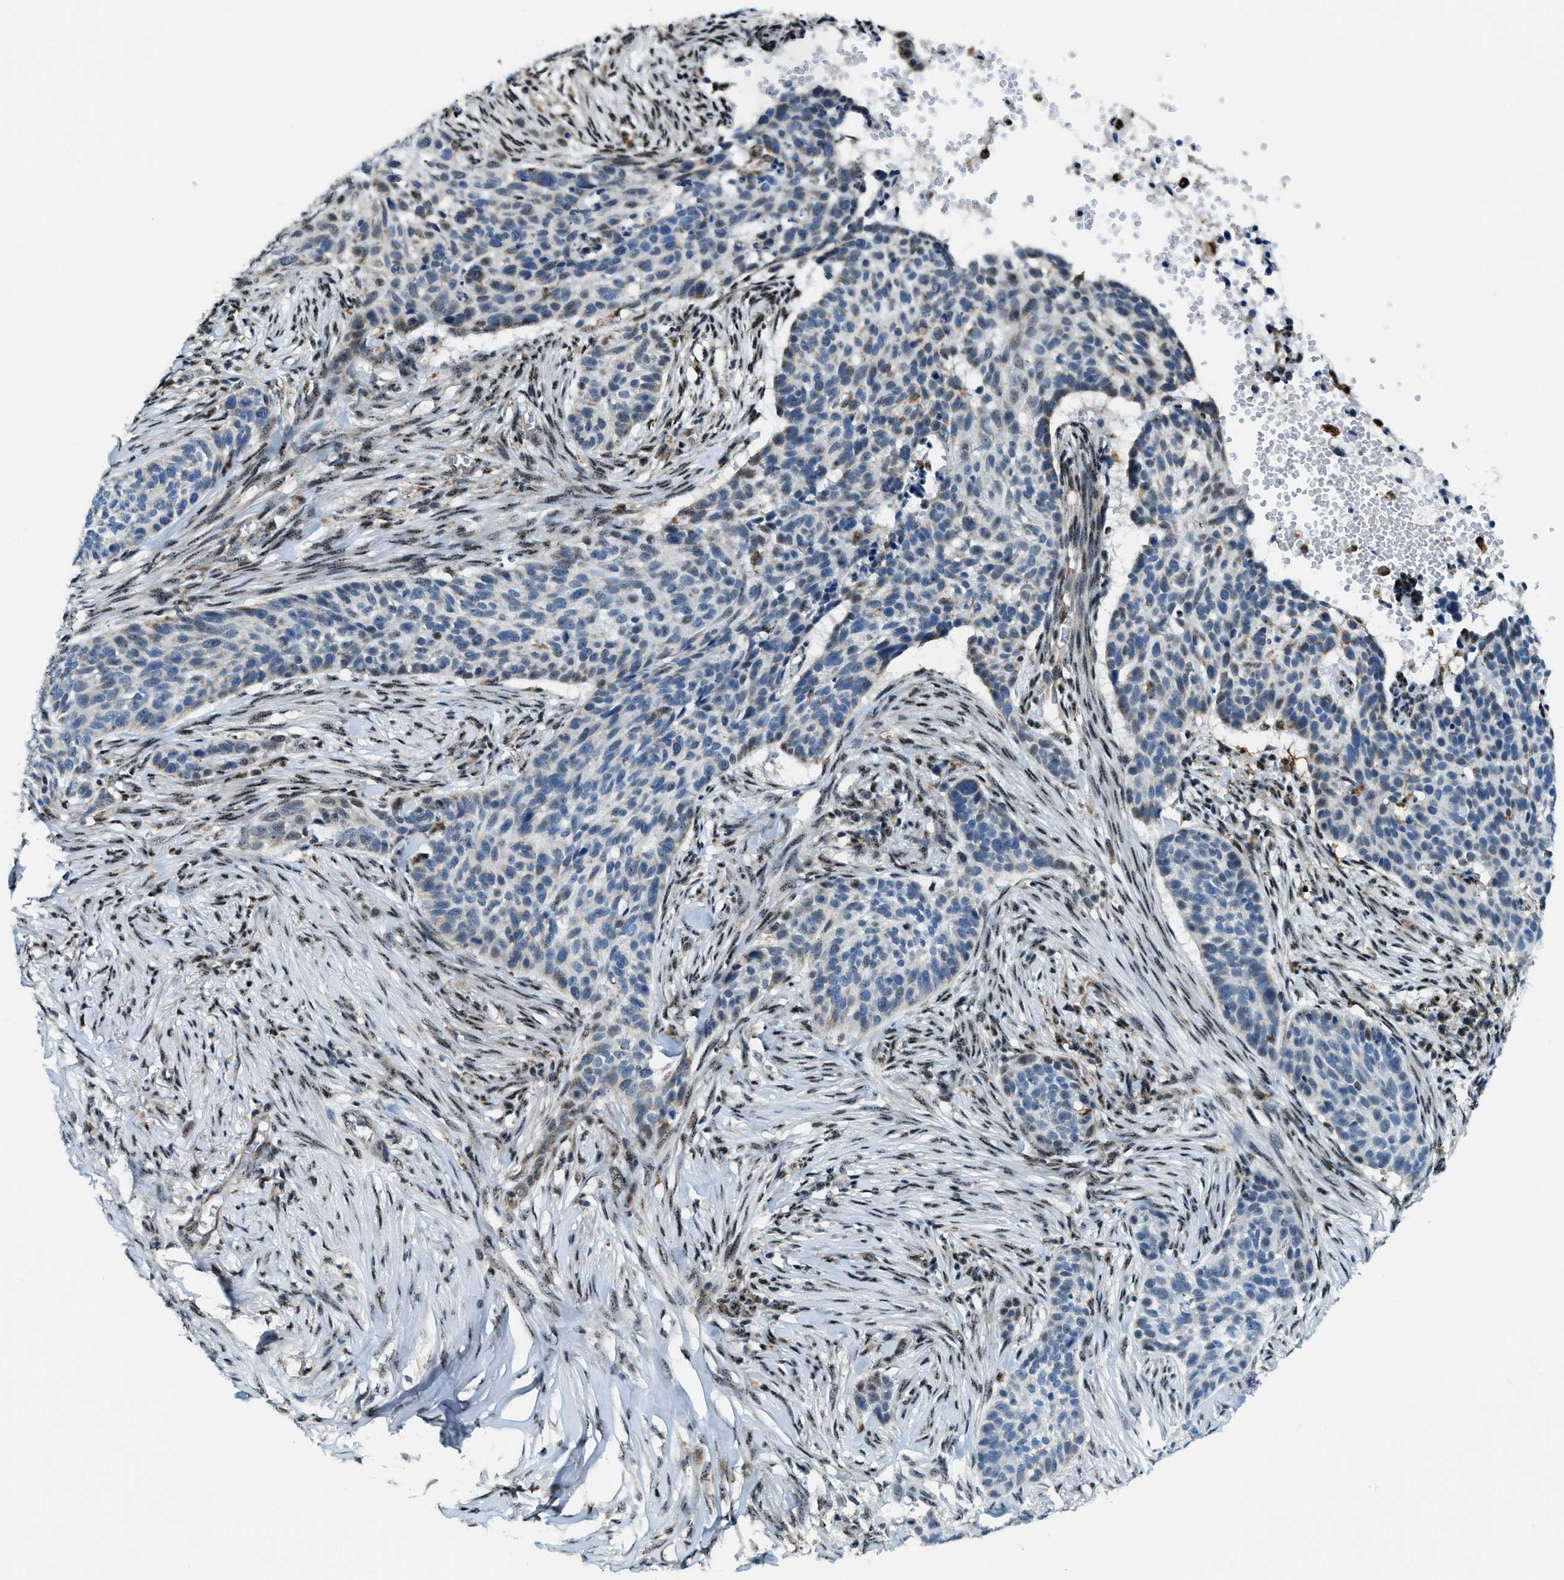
{"staining": {"intensity": "weak", "quantity": "<25%", "location": "nuclear"}, "tissue": "skin cancer", "cell_type": "Tumor cells", "image_type": "cancer", "snomed": [{"axis": "morphology", "description": "Basal cell carcinoma"}, {"axis": "topography", "description": "Skin"}], "caption": "There is no significant staining in tumor cells of skin basal cell carcinoma.", "gene": "SP100", "patient": {"sex": "male", "age": 85}}